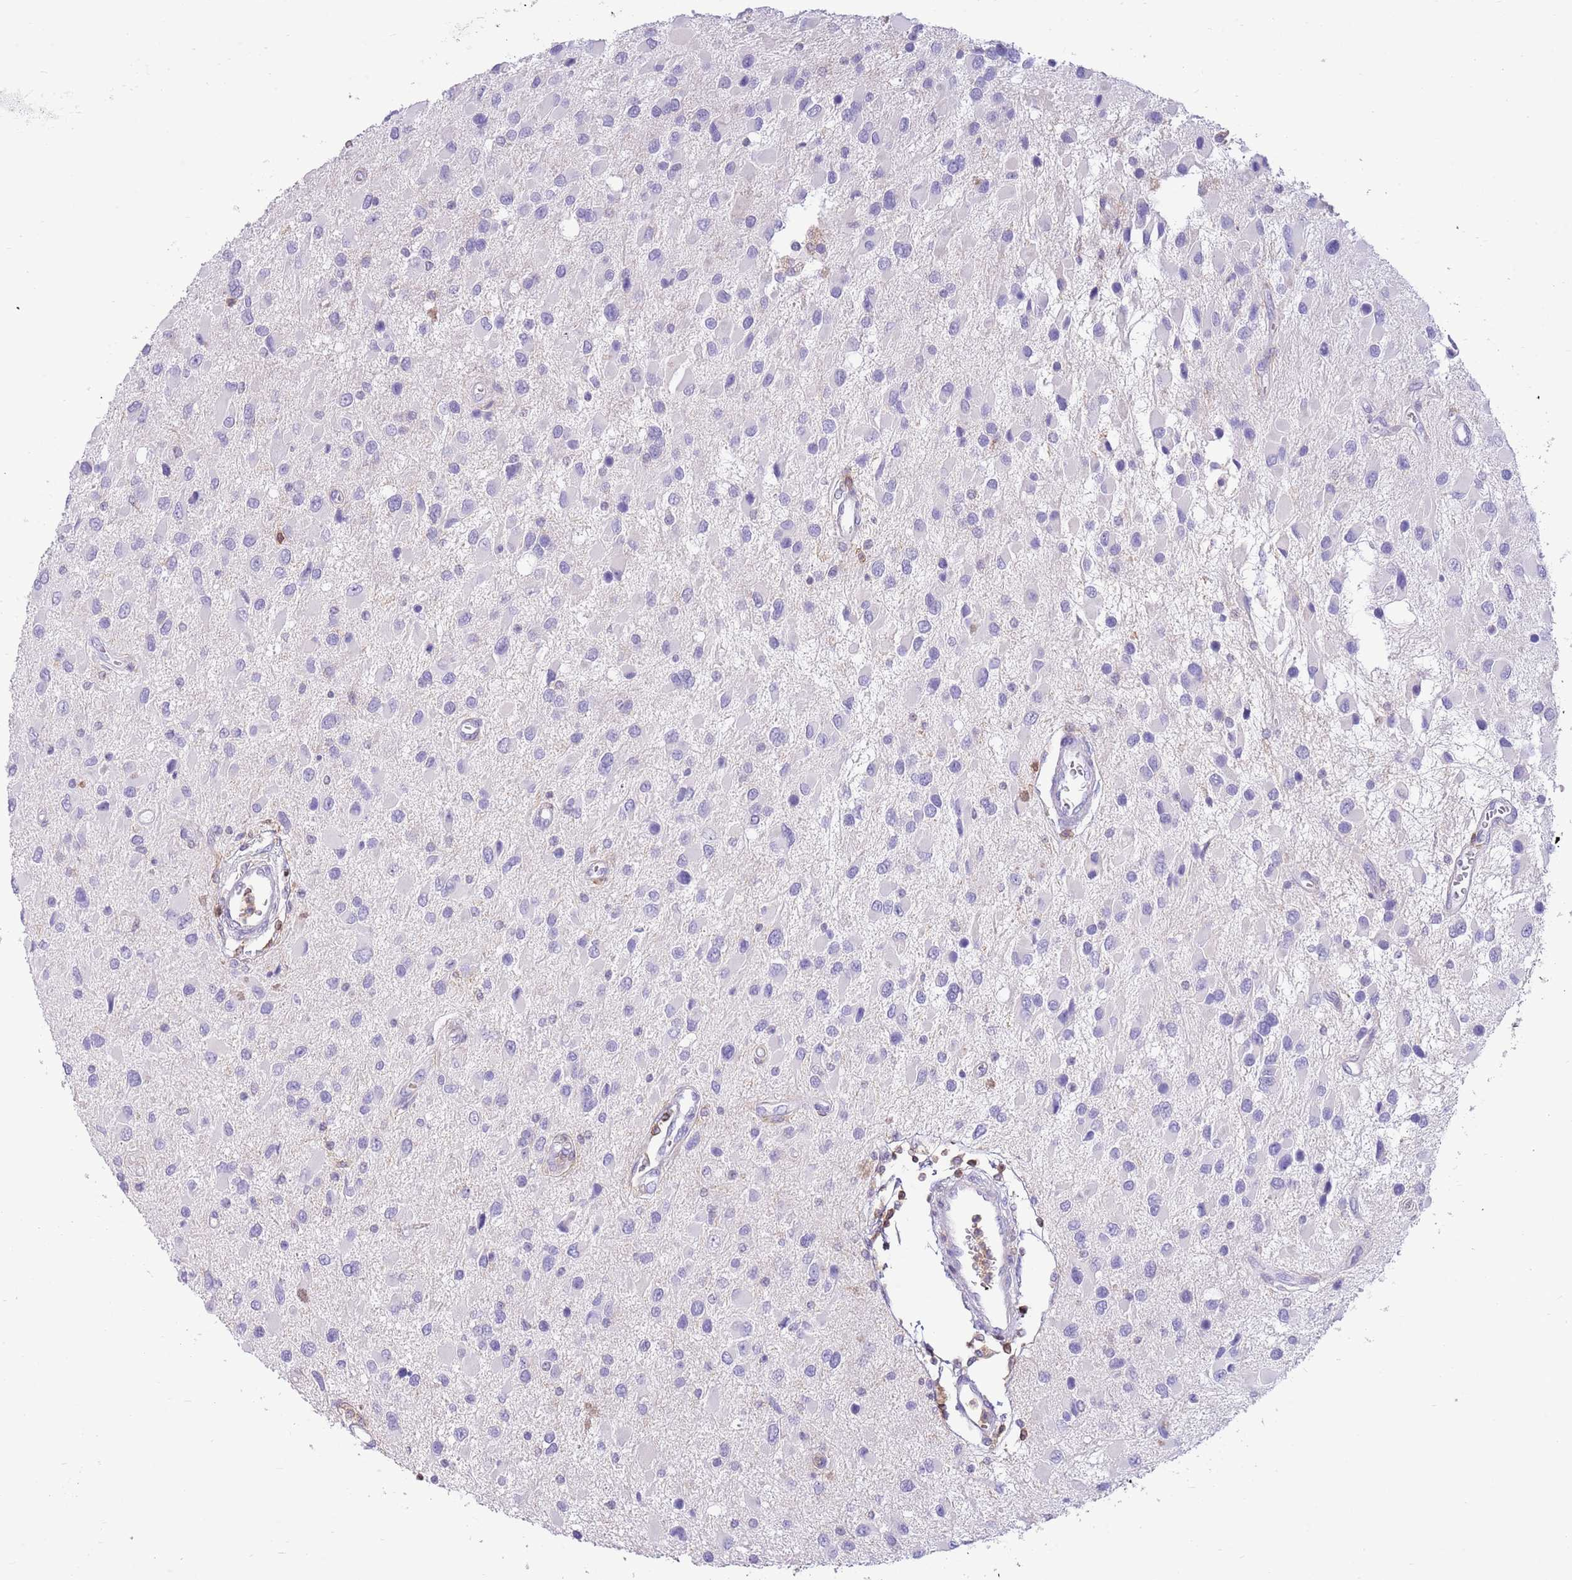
{"staining": {"intensity": "negative", "quantity": "none", "location": "none"}, "tissue": "glioma", "cell_type": "Tumor cells", "image_type": "cancer", "snomed": [{"axis": "morphology", "description": "Glioma, malignant, High grade"}, {"axis": "topography", "description": "Brain"}], "caption": "The histopathology image reveals no staining of tumor cells in glioma.", "gene": "OR4Q3", "patient": {"sex": "male", "age": 53}}